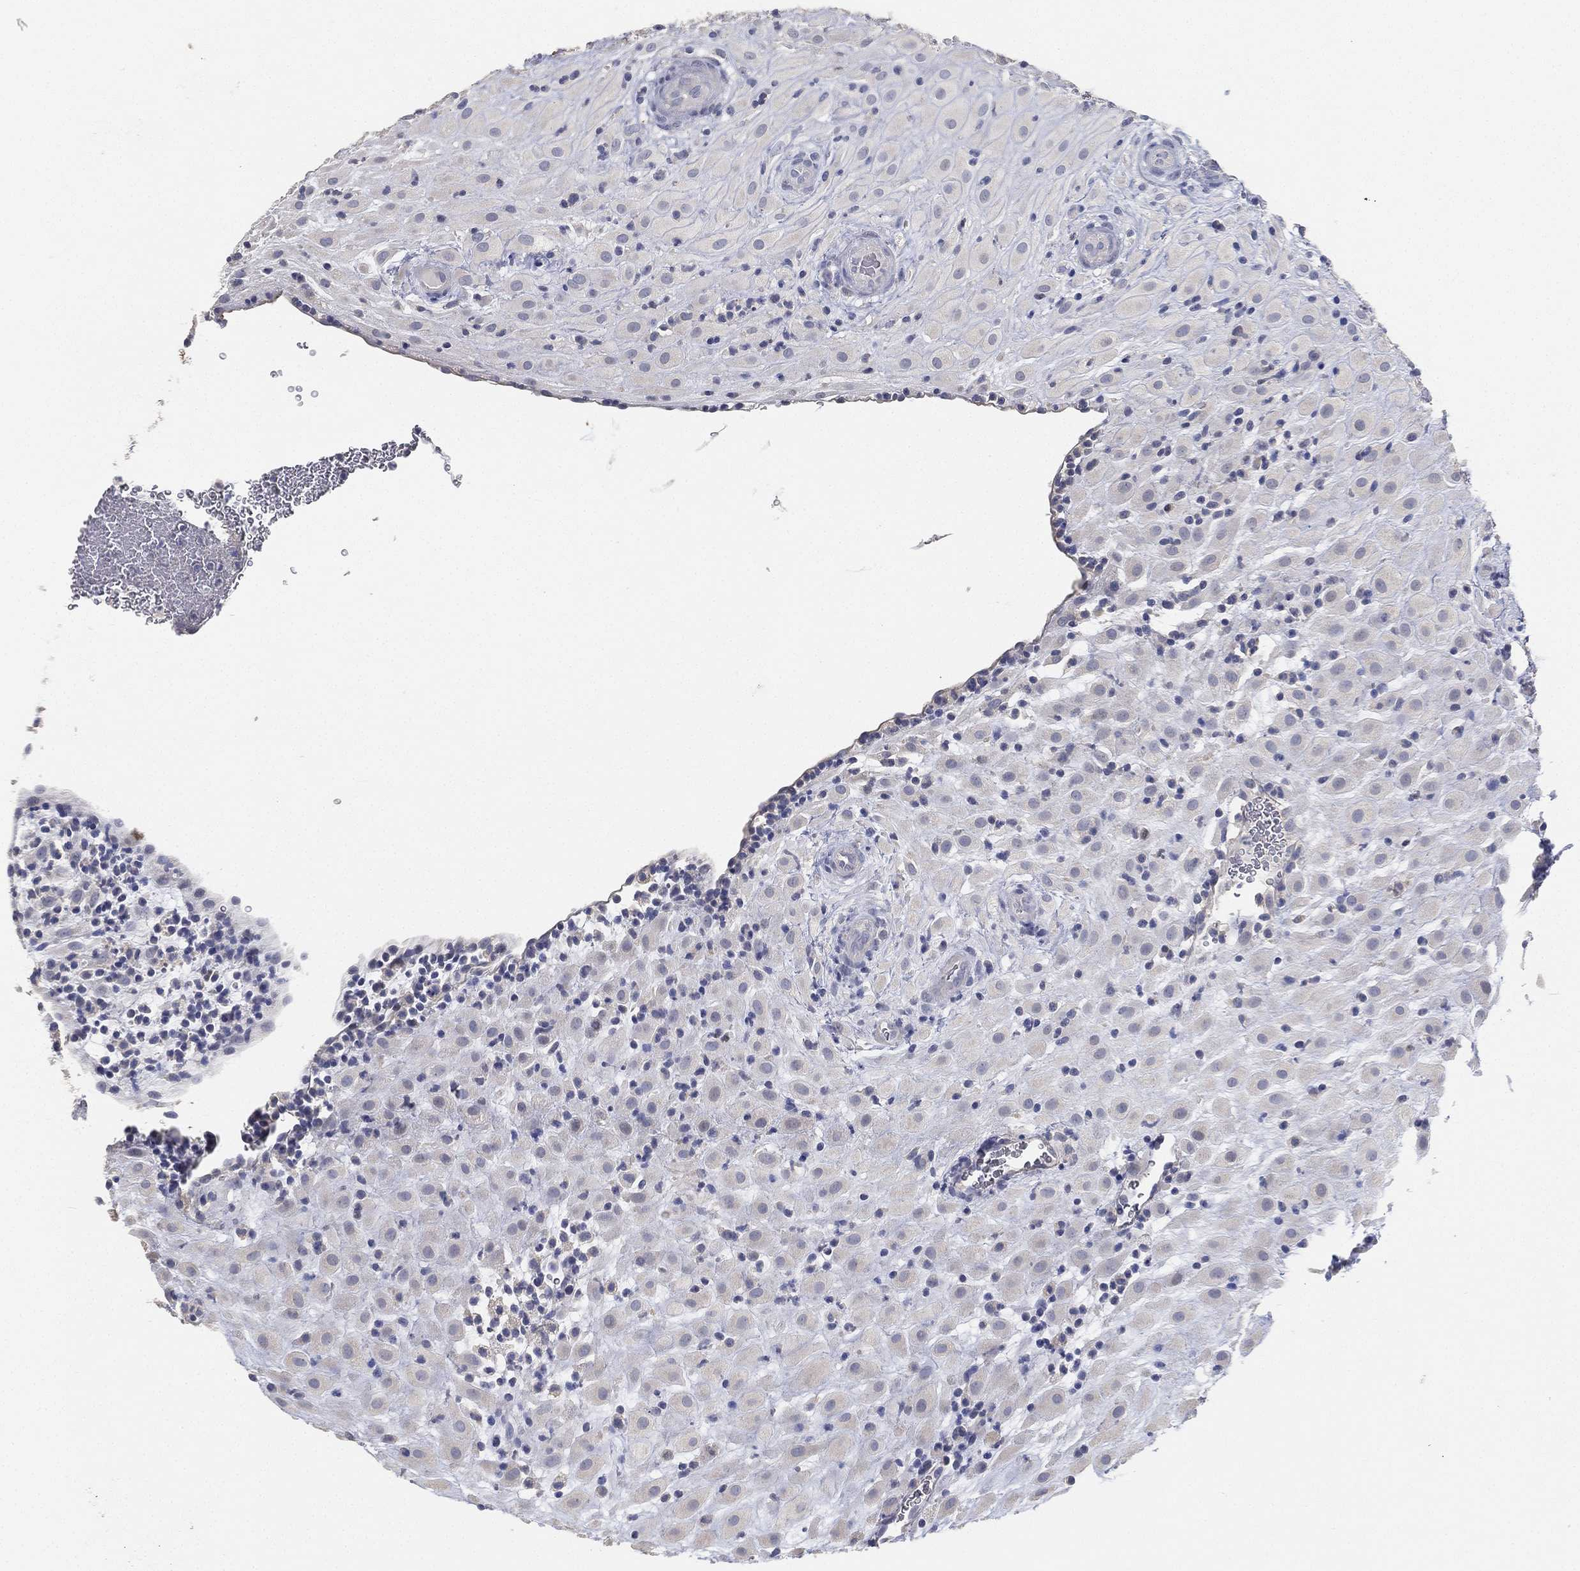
{"staining": {"intensity": "negative", "quantity": "none", "location": "none"}, "tissue": "placenta", "cell_type": "Decidual cells", "image_type": "normal", "snomed": [{"axis": "morphology", "description": "Normal tissue, NOS"}, {"axis": "topography", "description": "Placenta"}], "caption": "Protein analysis of unremarkable placenta demonstrates no significant positivity in decidual cells. (Brightfield microscopy of DAB (3,3'-diaminobenzidine) immunohistochemistry at high magnification).", "gene": "FAM187B", "patient": {"sex": "female", "age": 19}}